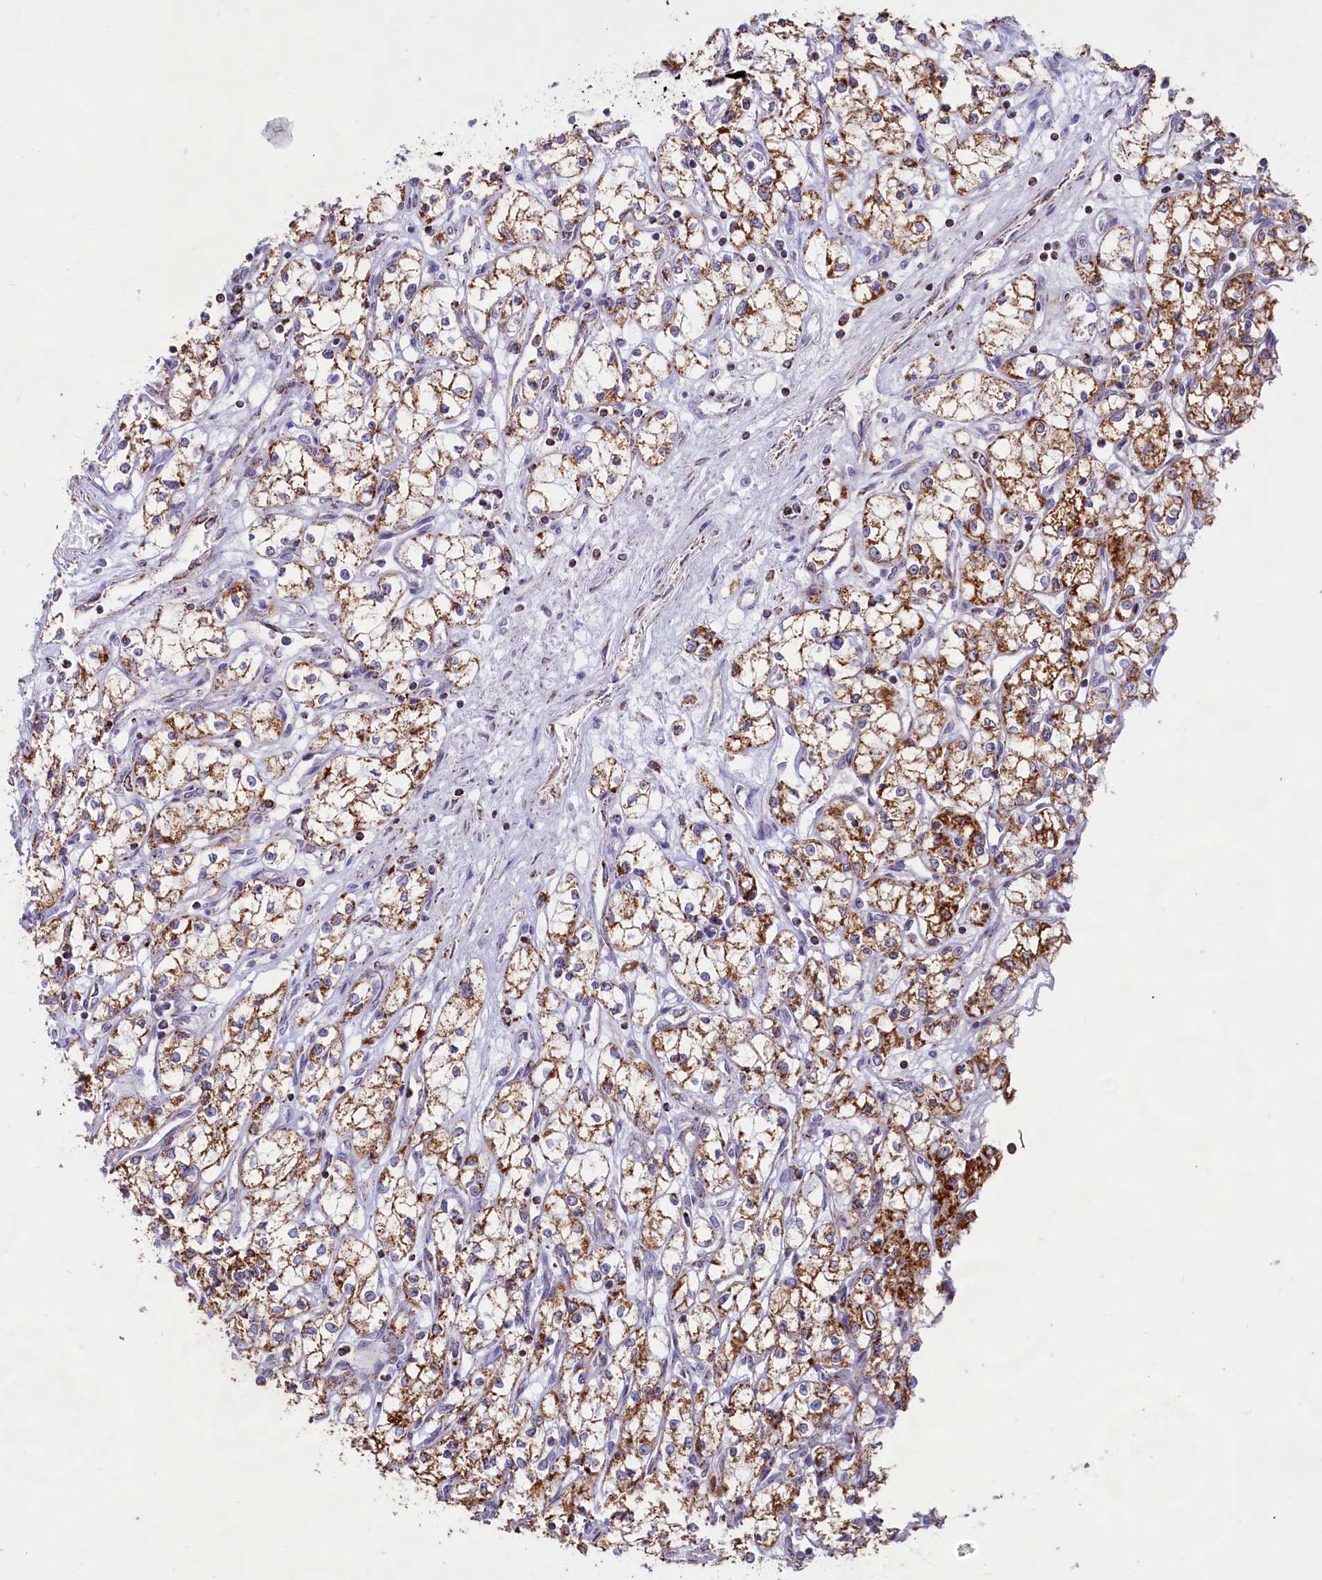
{"staining": {"intensity": "strong", "quantity": ">75%", "location": "cytoplasmic/membranous"}, "tissue": "renal cancer", "cell_type": "Tumor cells", "image_type": "cancer", "snomed": [{"axis": "morphology", "description": "Adenocarcinoma, NOS"}, {"axis": "topography", "description": "Kidney"}], "caption": "Immunohistochemistry (IHC) of adenocarcinoma (renal) exhibits high levels of strong cytoplasmic/membranous staining in about >75% of tumor cells. The protein of interest is shown in brown color, while the nuclei are stained blue.", "gene": "C1D", "patient": {"sex": "male", "age": 59}}